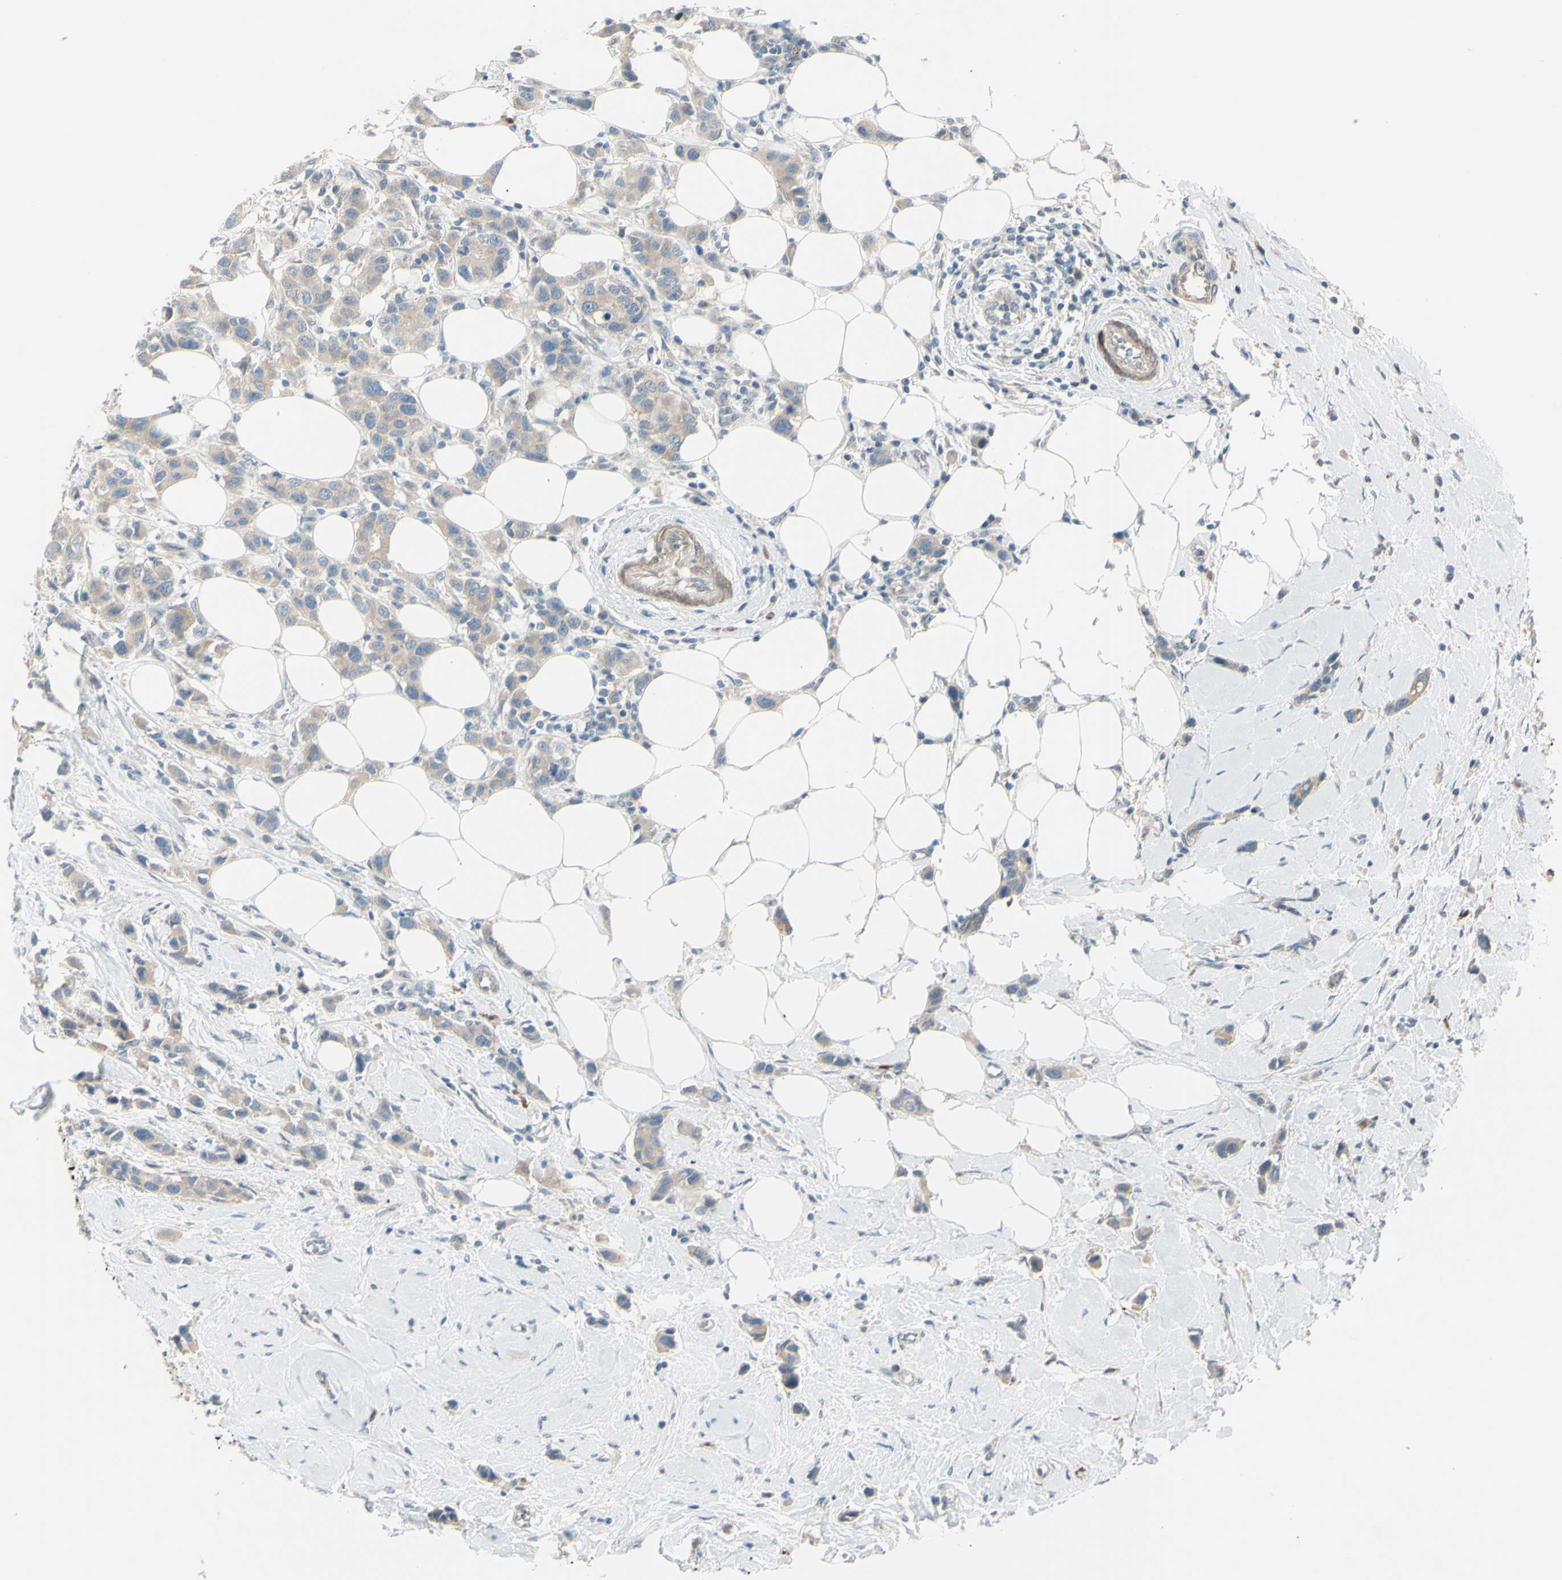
{"staining": {"intensity": "weak", "quantity": ">75%", "location": "cytoplasmic/membranous"}, "tissue": "breast cancer", "cell_type": "Tumor cells", "image_type": "cancer", "snomed": [{"axis": "morphology", "description": "Normal tissue, NOS"}, {"axis": "morphology", "description": "Duct carcinoma"}, {"axis": "topography", "description": "Breast"}], "caption": "DAB immunohistochemical staining of human breast invasive ductal carcinoma shows weak cytoplasmic/membranous protein staining in approximately >75% of tumor cells.", "gene": "LRRK1", "patient": {"sex": "female", "age": 50}}